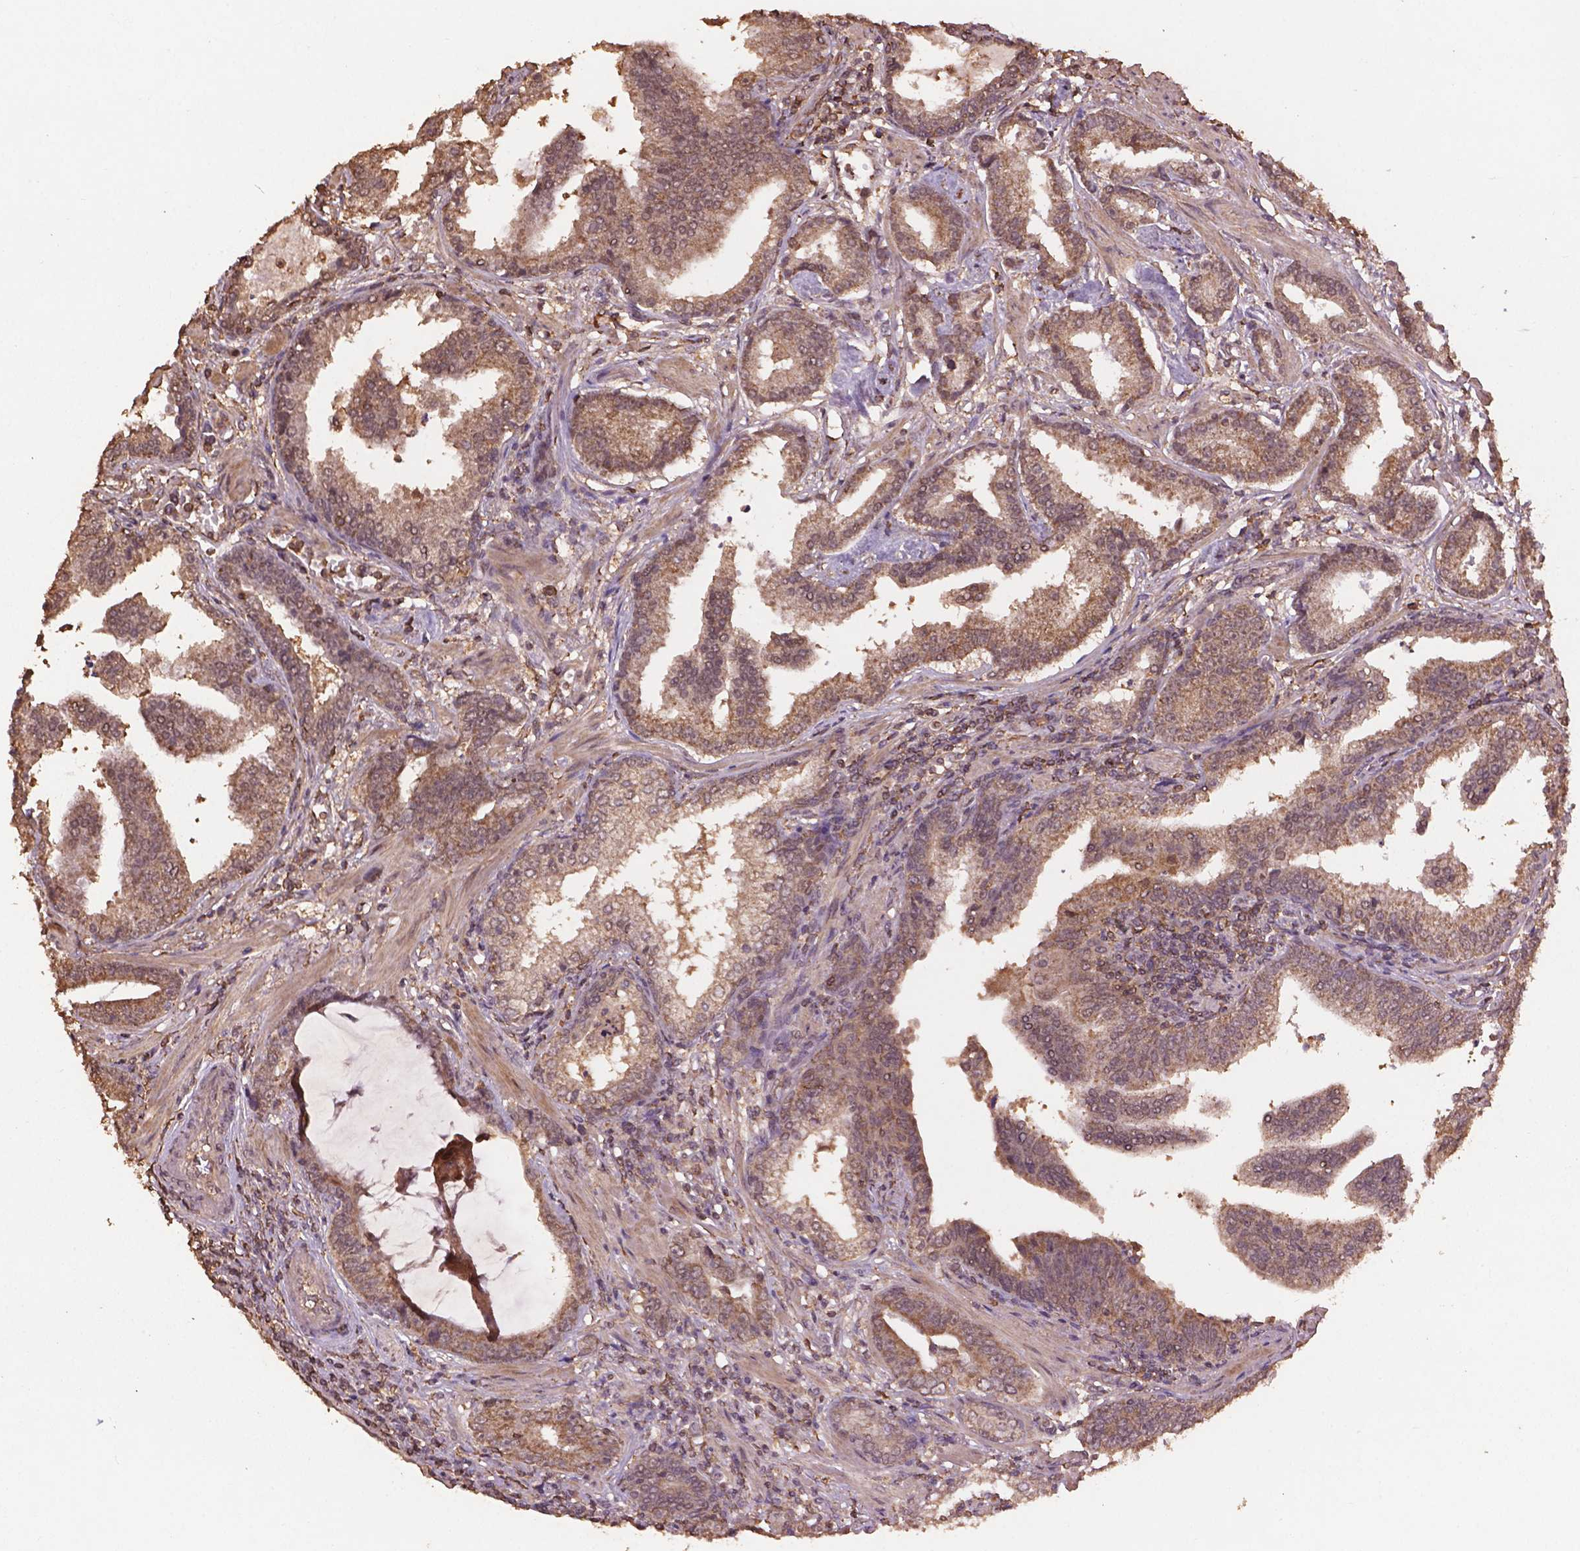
{"staining": {"intensity": "weak", "quantity": ">75%", "location": "cytoplasmic/membranous"}, "tissue": "prostate cancer", "cell_type": "Tumor cells", "image_type": "cancer", "snomed": [{"axis": "morphology", "description": "Adenocarcinoma, NOS"}, {"axis": "topography", "description": "Prostate"}], "caption": "Weak cytoplasmic/membranous positivity for a protein is present in about >75% of tumor cells of adenocarcinoma (prostate) using immunohistochemistry (IHC).", "gene": "BABAM1", "patient": {"sex": "male", "age": 64}}